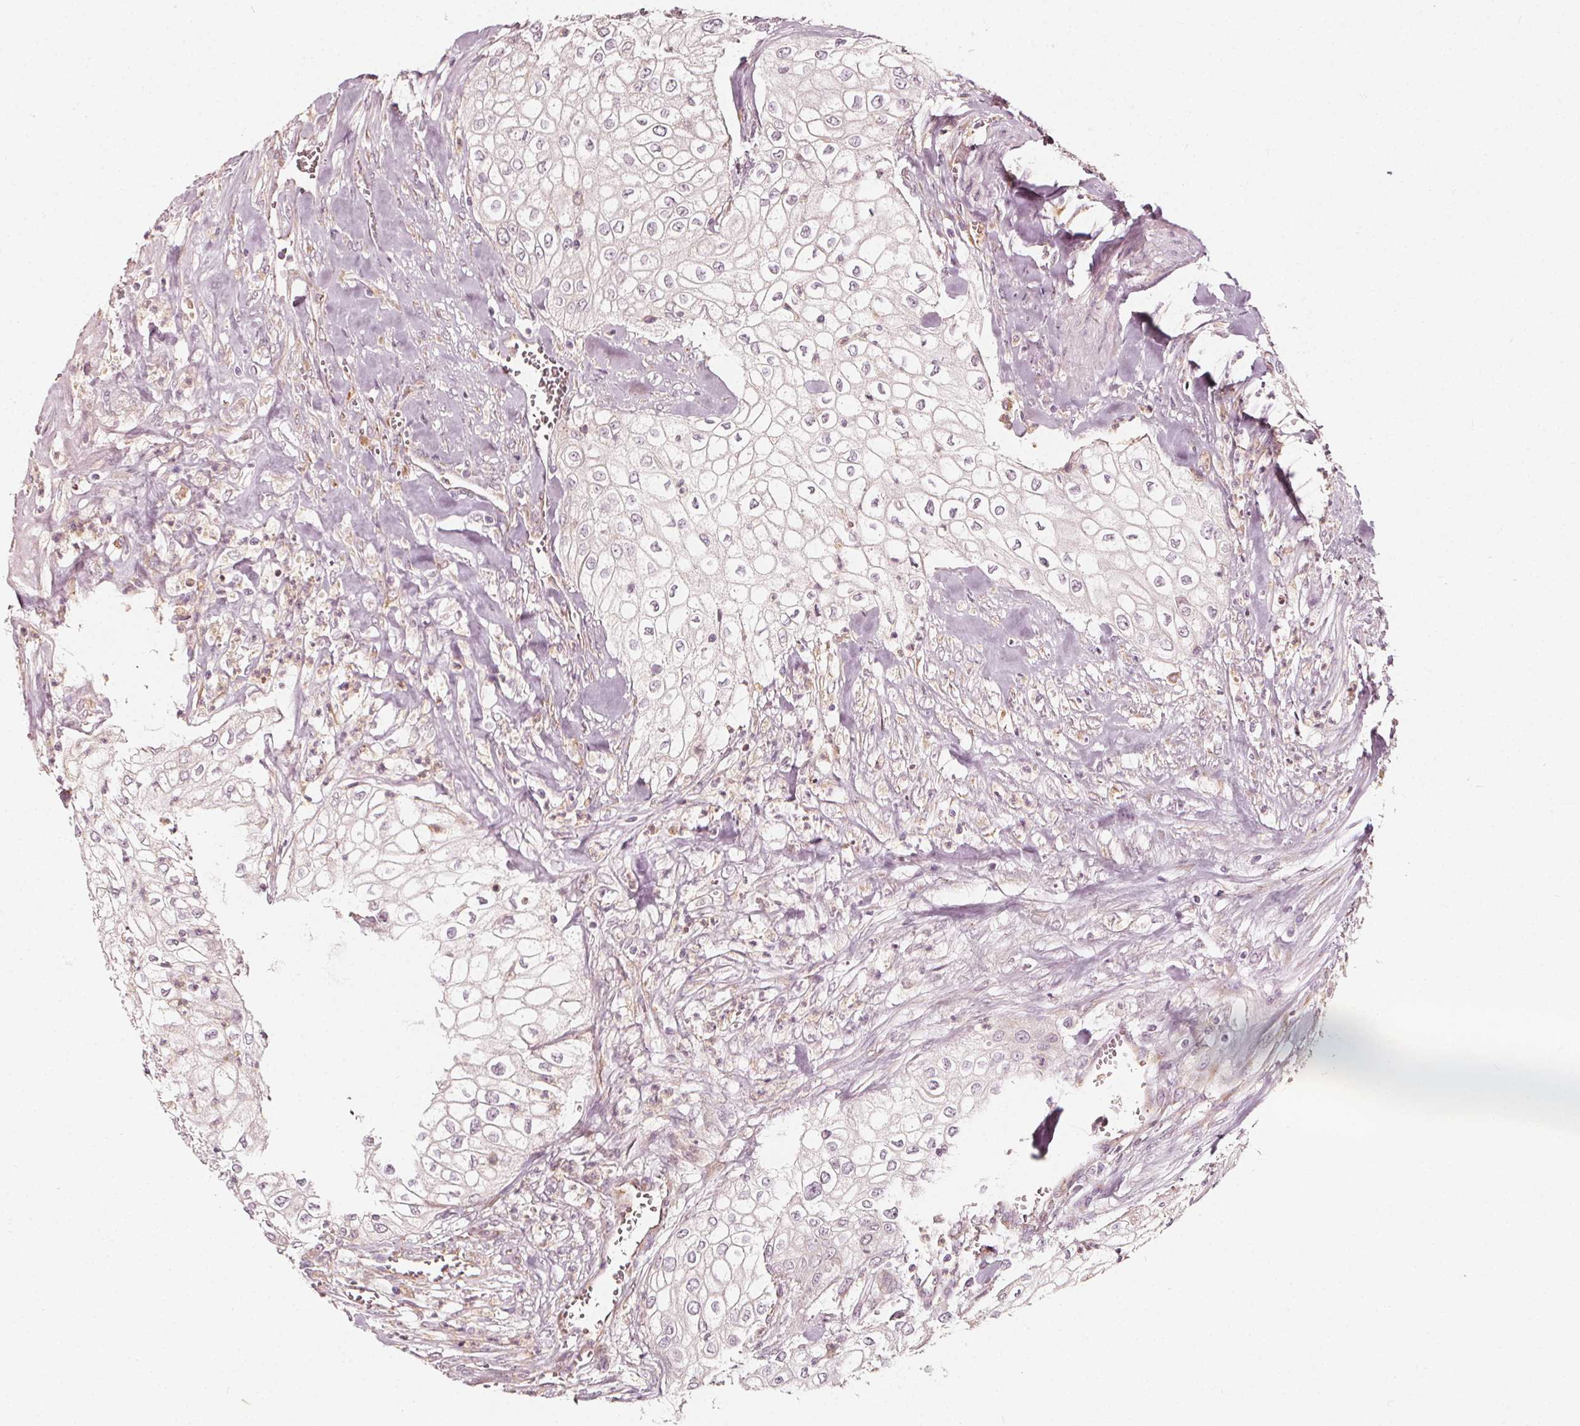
{"staining": {"intensity": "negative", "quantity": "none", "location": "none"}, "tissue": "urothelial cancer", "cell_type": "Tumor cells", "image_type": "cancer", "snomed": [{"axis": "morphology", "description": "Urothelial carcinoma, High grade"}, {"axis": "topography", "description": "Urinary bladder"}], "caption": "A histopathology image of urothelial cancer stained for a protein exhibits no brown staining in tumor cells.", "gene": "NPC1L1", "patient": {"sex": "male", "age": 62}}